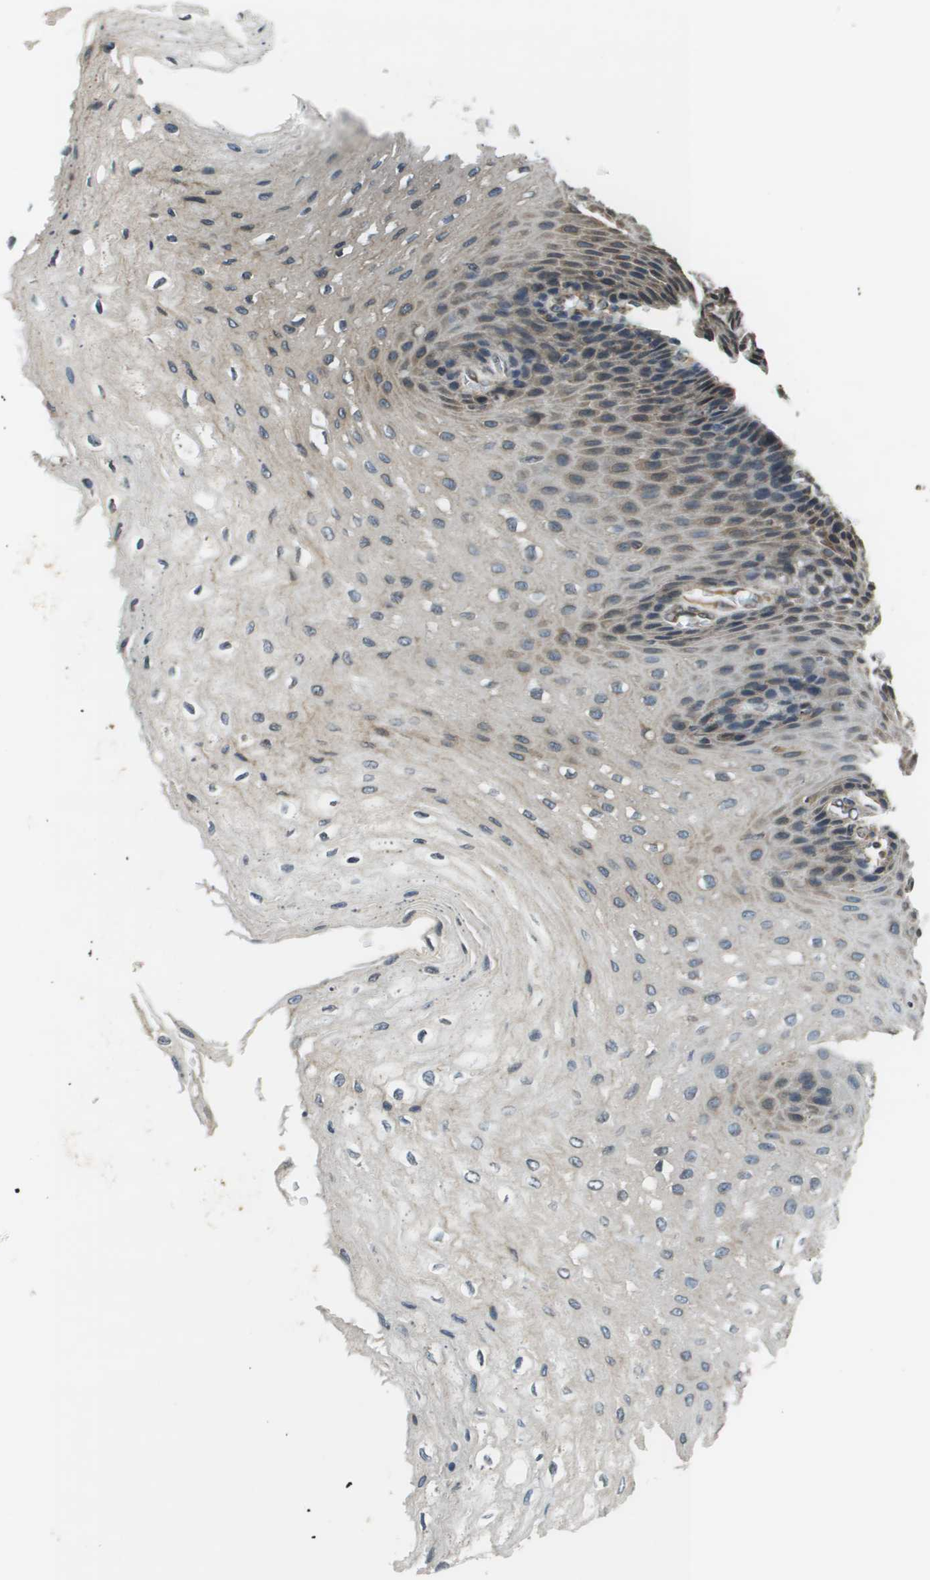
{"staining": {"intensity": "weak", "quantity": "25%-75%", "location": "cytoplasmic/membranous"}, "tissue": "esophagus", "cell_type": "Squamous epithelial cells", "image_type": "normal", "snomed": [{"axis": "morphology", "description": "Normal tissue, NOS"}, {"axis": "topography", "description": "Esophagus"}], "caption": "Unremarkable esophagus displays weak cytoplasmic/membranous positivity in about 25%-75% of squamous epithelial cells The protein is shown in brown color, while the nuclei are stained blue..", "gene": "SEC62", "patient": {"sex": "female", "age": 72}}